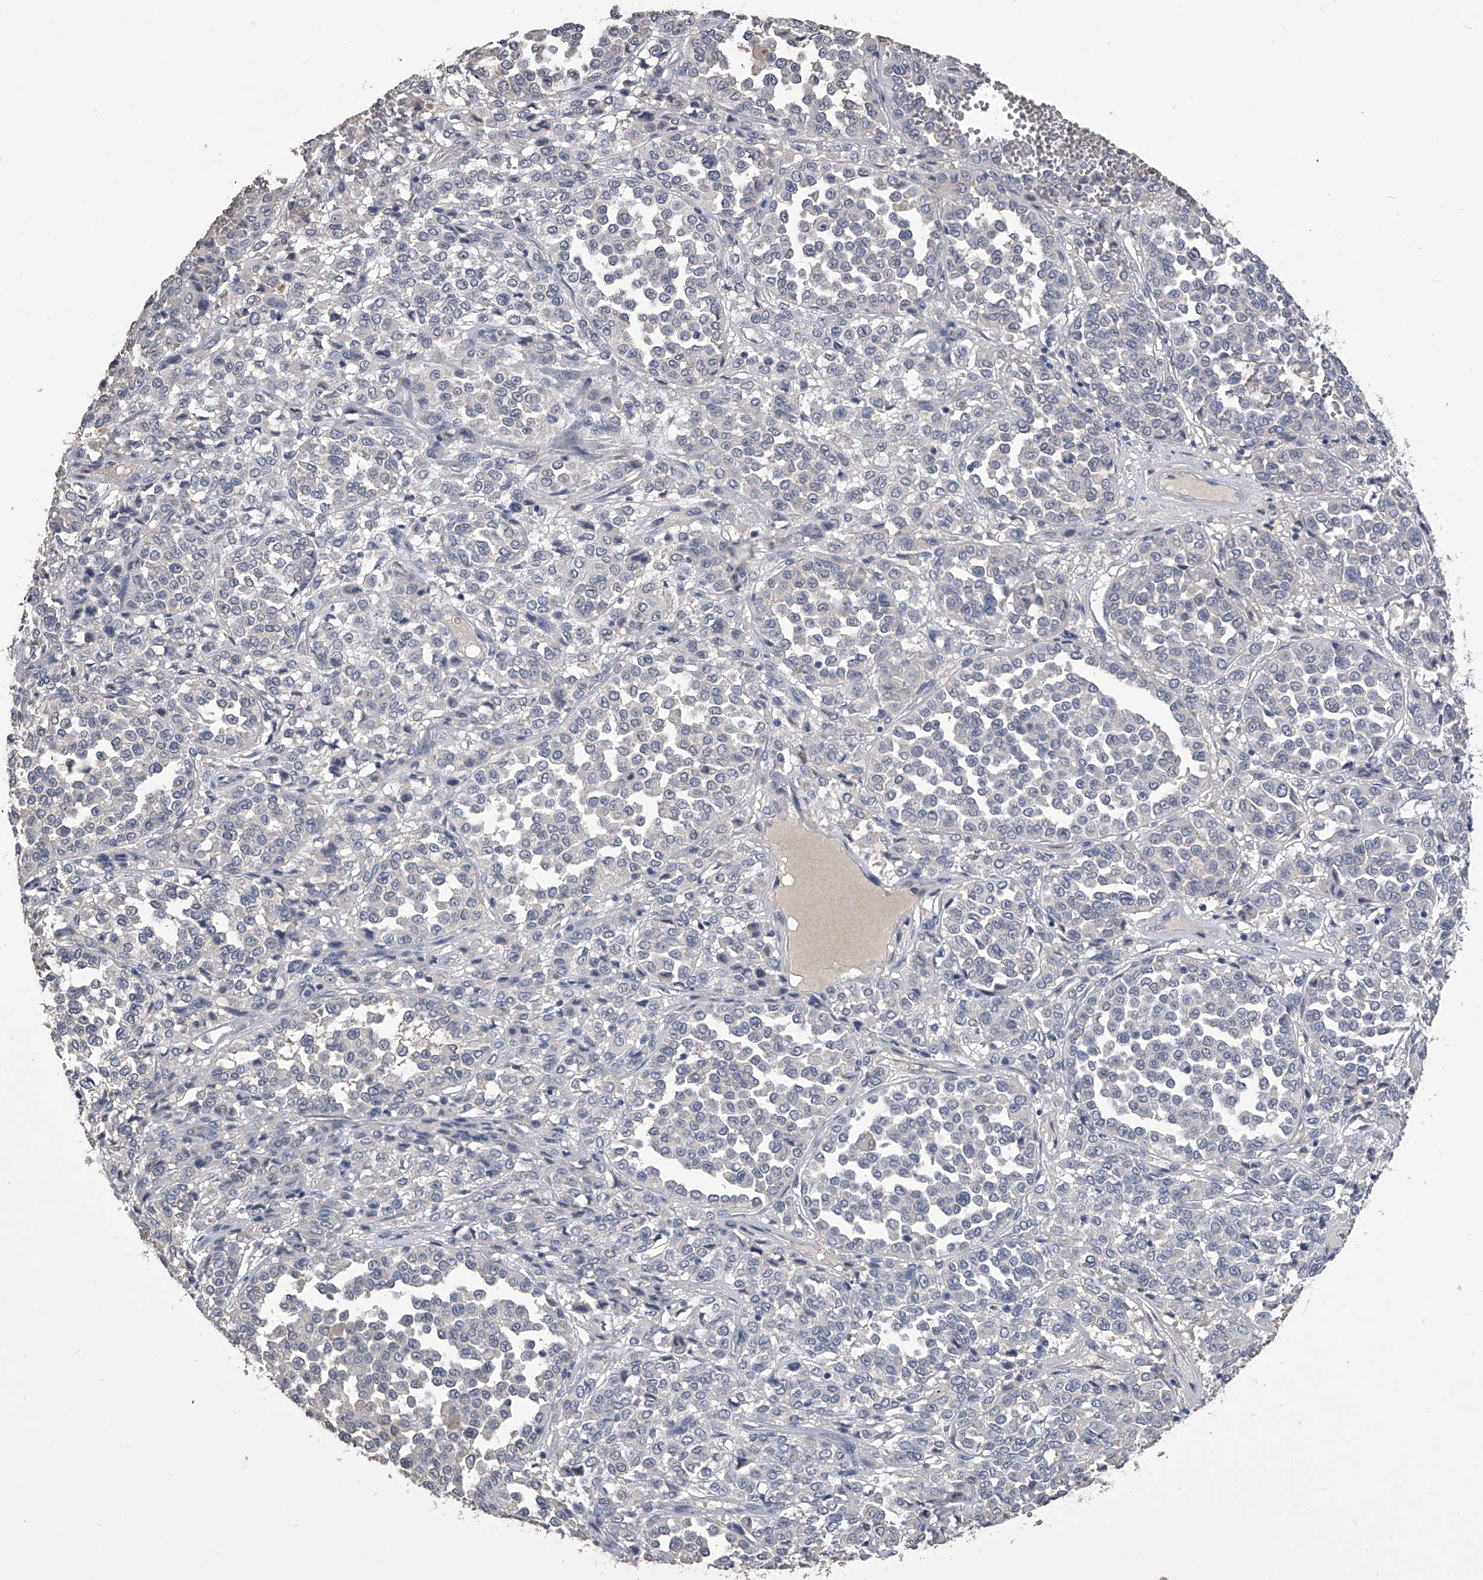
{"staining": {"intensity": "negative", "quantity": "none", "location": "none"}, "tissue": "melanoma", "cell_type": "Tumor cells", "image_type": "cancer", "snomed": [{"axis": "morphology", "description": "Malignant melanoma, Metastatic site"}, {"axis": "topography", "description": "Pancreas"}], "caption": "High power microscopy histopathology image of an immunohistochemistry (IHC) histopathology image of melanoma, revealing no significant expression in tumor cells.", "gene": "MDN1", "patient": {"sex": "female", "age": 30}}